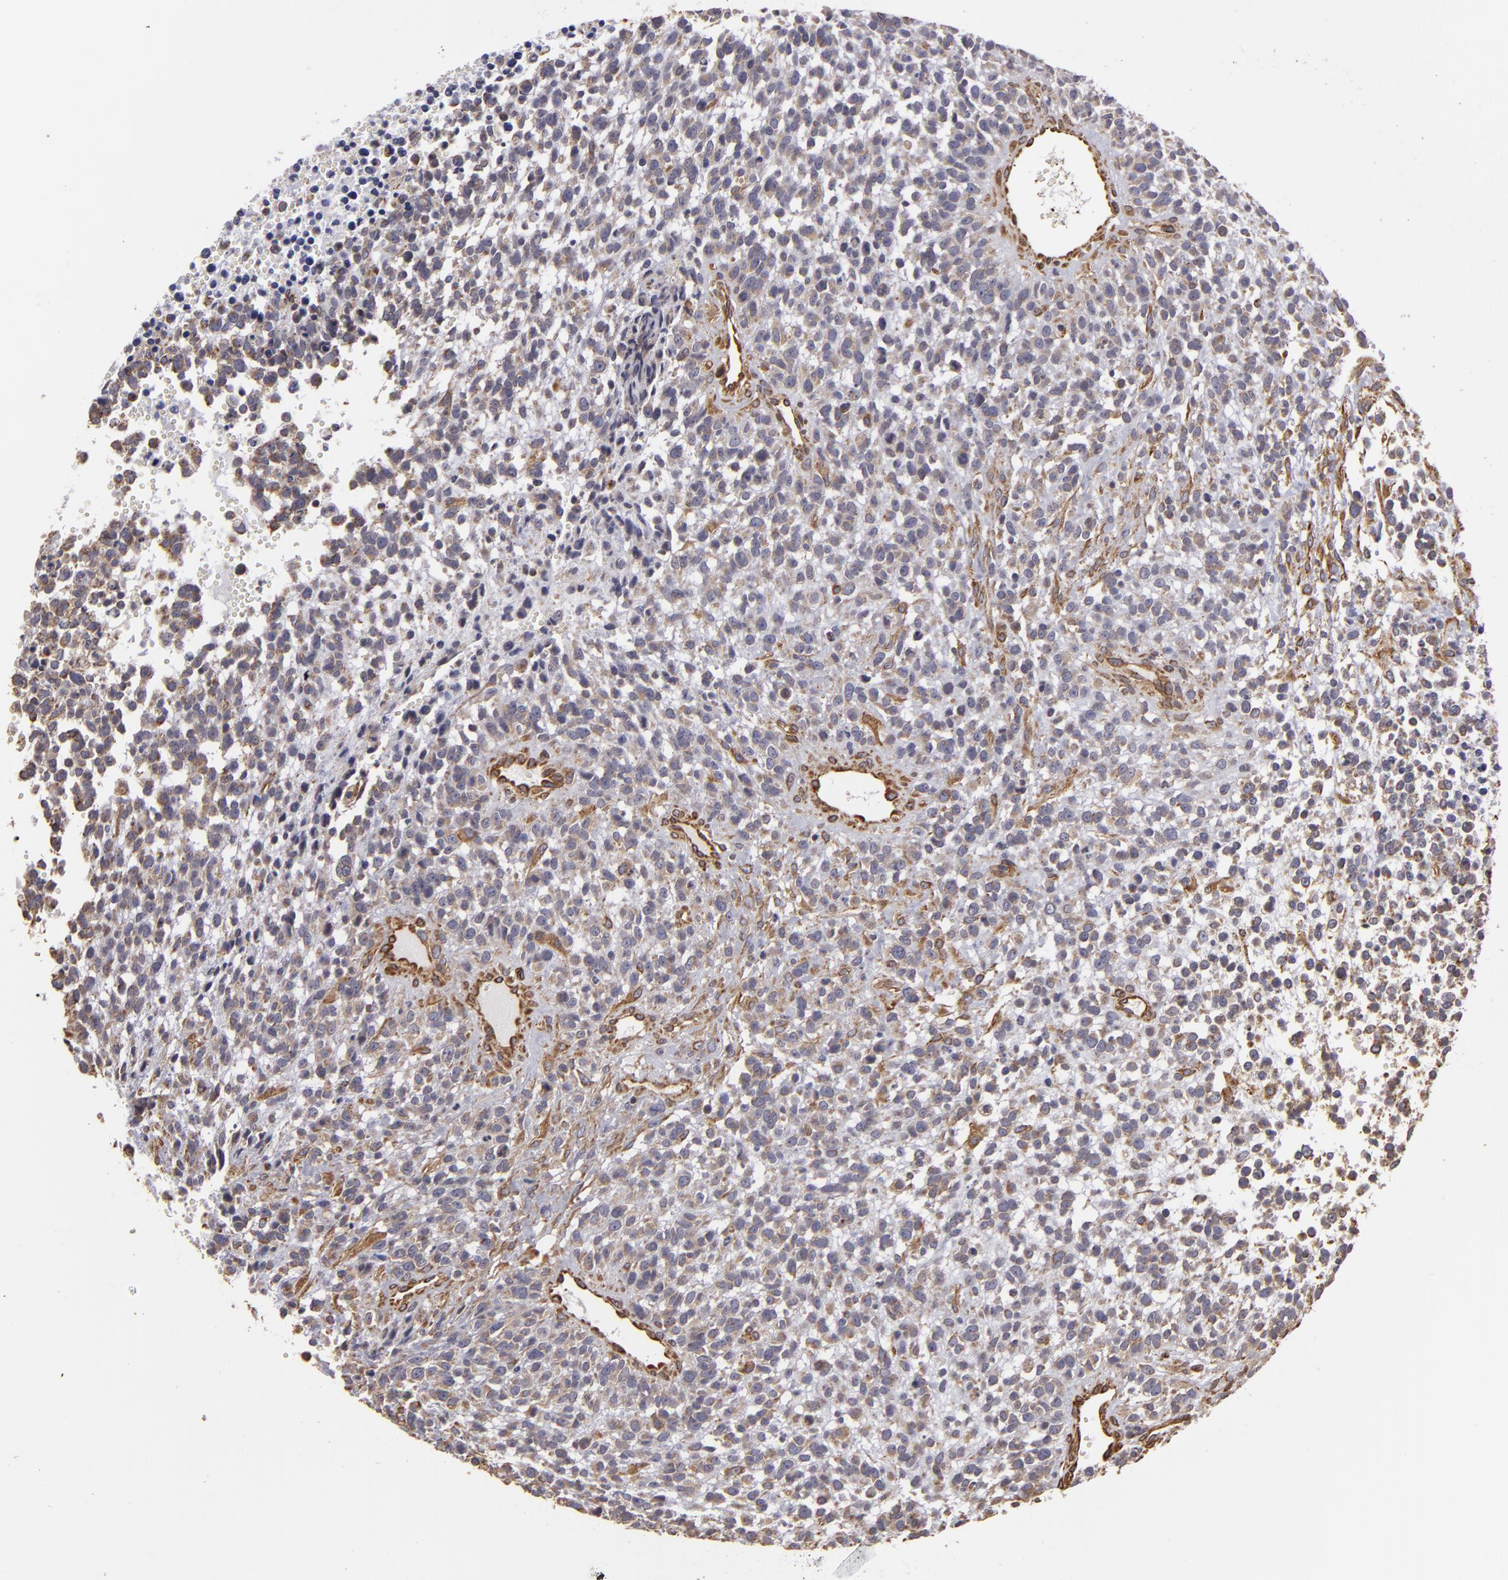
{"staining": {"intensity": "weak", "quantity": "25%-75%", "location": "cytoplasmic/membranous"}, "tissue": "glioma", "cell_type": "Tumor cells", "image_type": "cancer", "snomed": [{"axis": "morphology", "description": "Glioma, malignant, High grade"}, {"axis": "topography", "description": "Brain"}], "caption": "The immunohistochemical stain highlights weak cytoplasmic/membranous staining in tumor cells of glioma tissue.", "gene": "CYB5R3", "patient": {"sex": "male", "age": 66}}